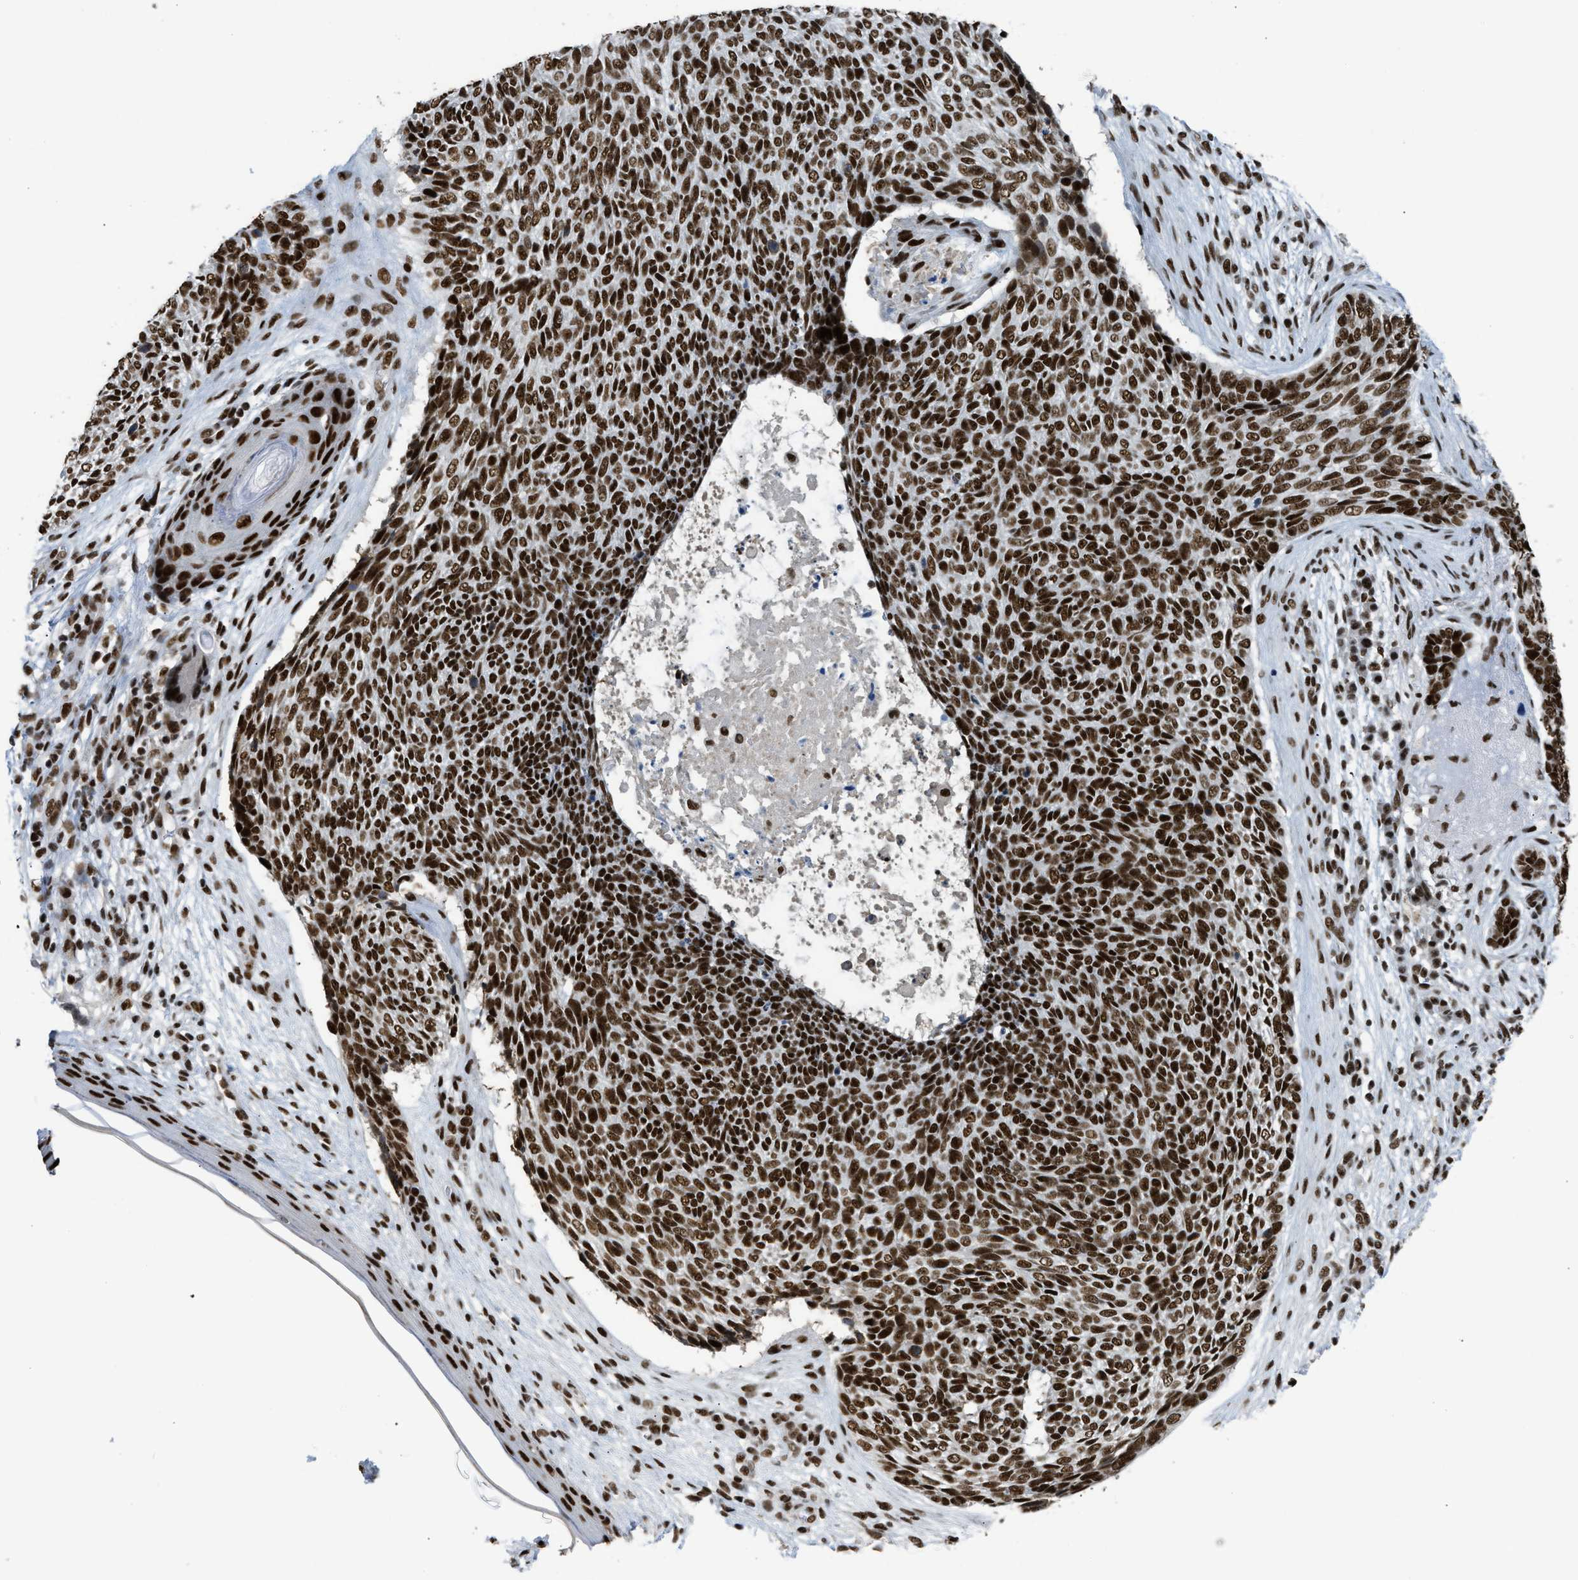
{"staining": {"intensity": "strong", "quantity": ">75%", "location": "nuclear"}, "tissue": "skin cancer", "cell_type": "Tumor cells", "image_type": "cancer", "snomed": [{"axis": "morphology", "description": "Basal cell carcinoma"}, {"axis": "topography", "description": "Skin"}], "caption": "Skin cancer (basal cell carcinoma) stained for a protein displays strong nuclear positivity in tumor cells.", "gene": "SCAF4", "patient": {"sex": "female", "age": 84}}